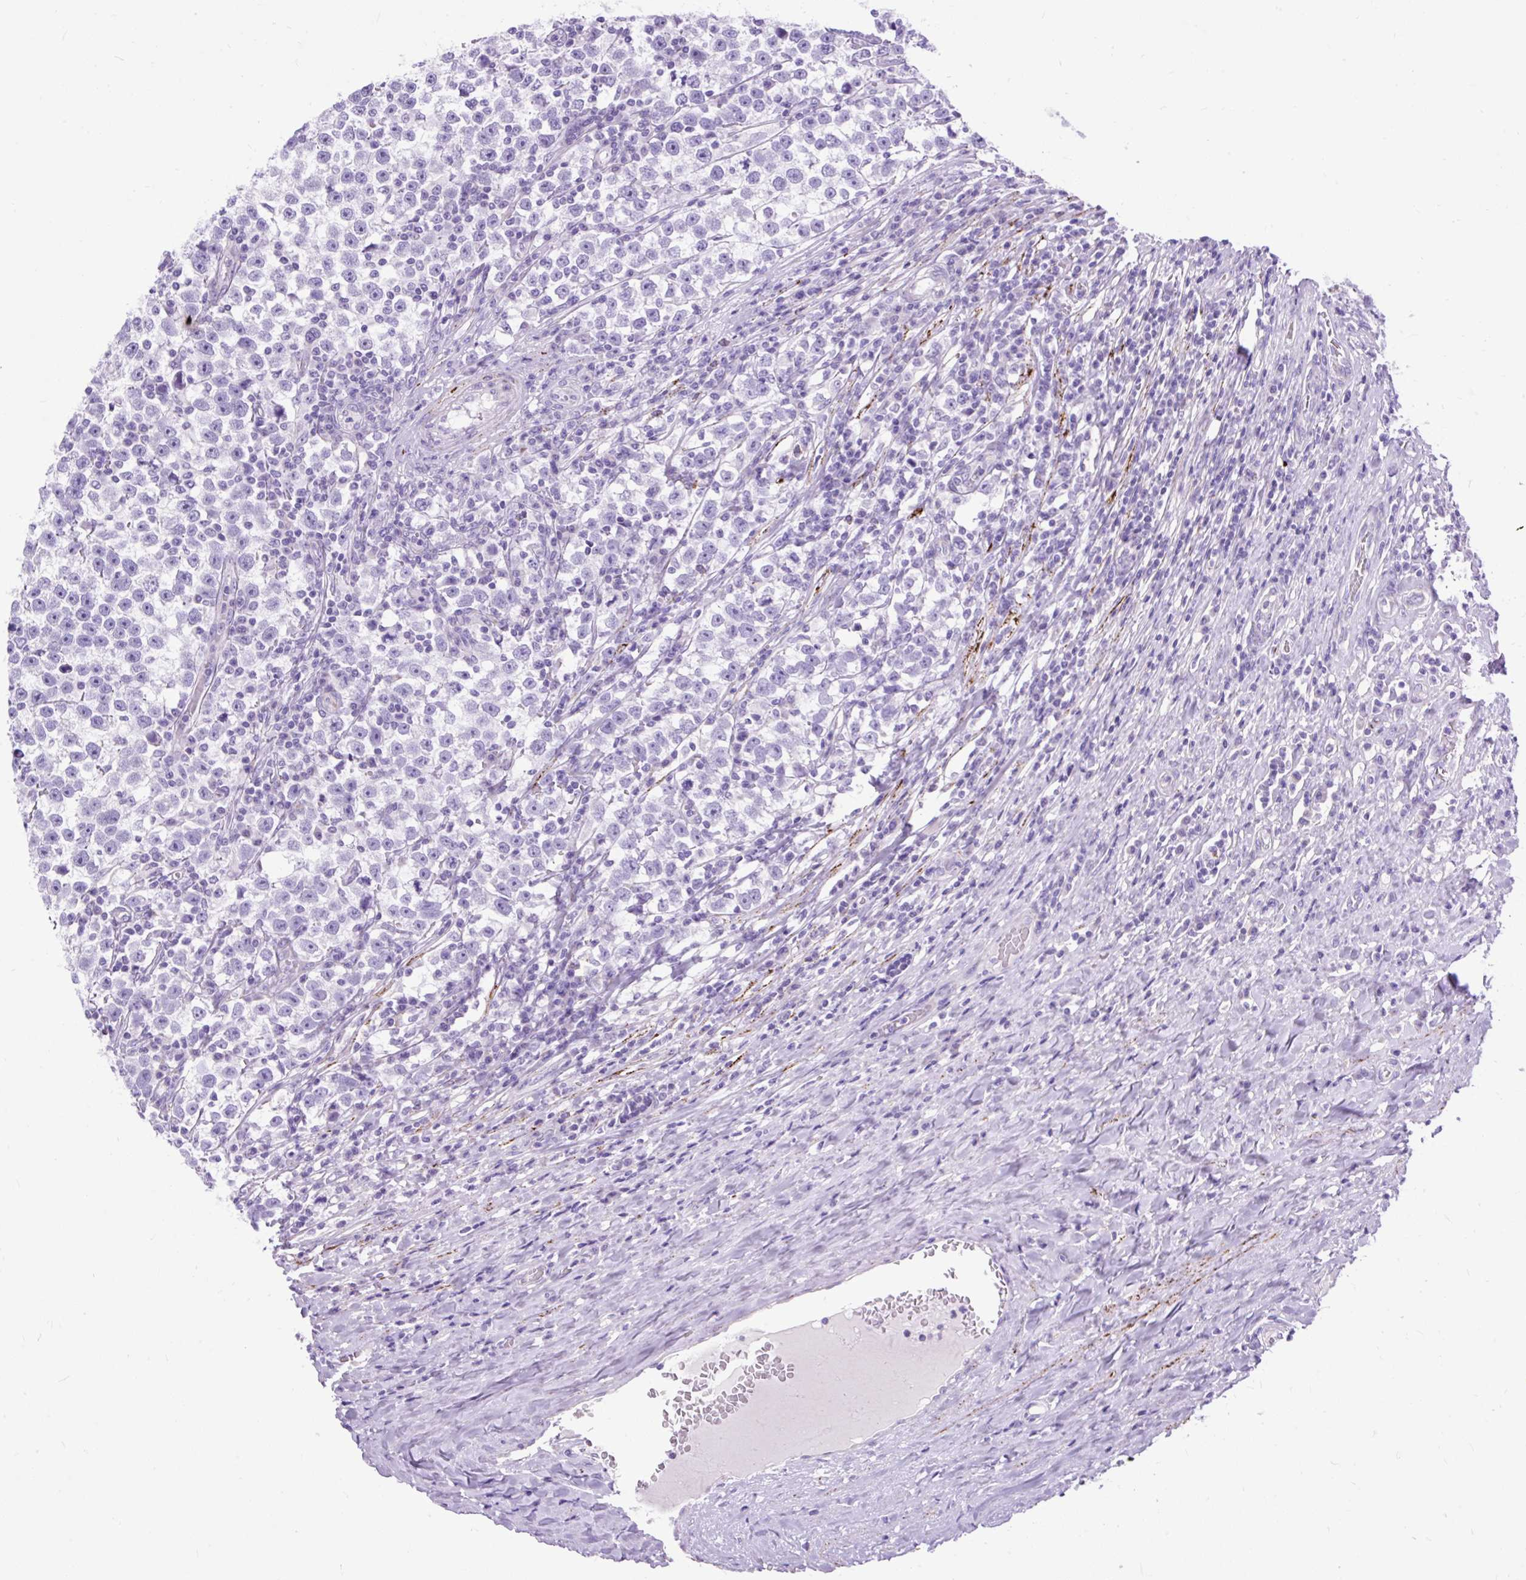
{"staining": {"intensity": "negative", "quantity": "none", "location": "none"}, "tissue": "testis cancer", "cell_type": "Tumor cells", "image_type": "cancer", "snomed": [{"axis": "morphology", "description": "Normal tissue, NOS"}, {"axis": "morphology", "description": "Seminoma, NOS"}, {"axis": "topography", "description": "Testis"}], "caption": "A high-resolution micrograph shows IHC staining of testis cancer (seminoma), which exhibits no significant expression in tumor cells. Nuclei are stained in blue.", "gene": "ZNF256", "patient": {"sex": "male", "age": 43}}